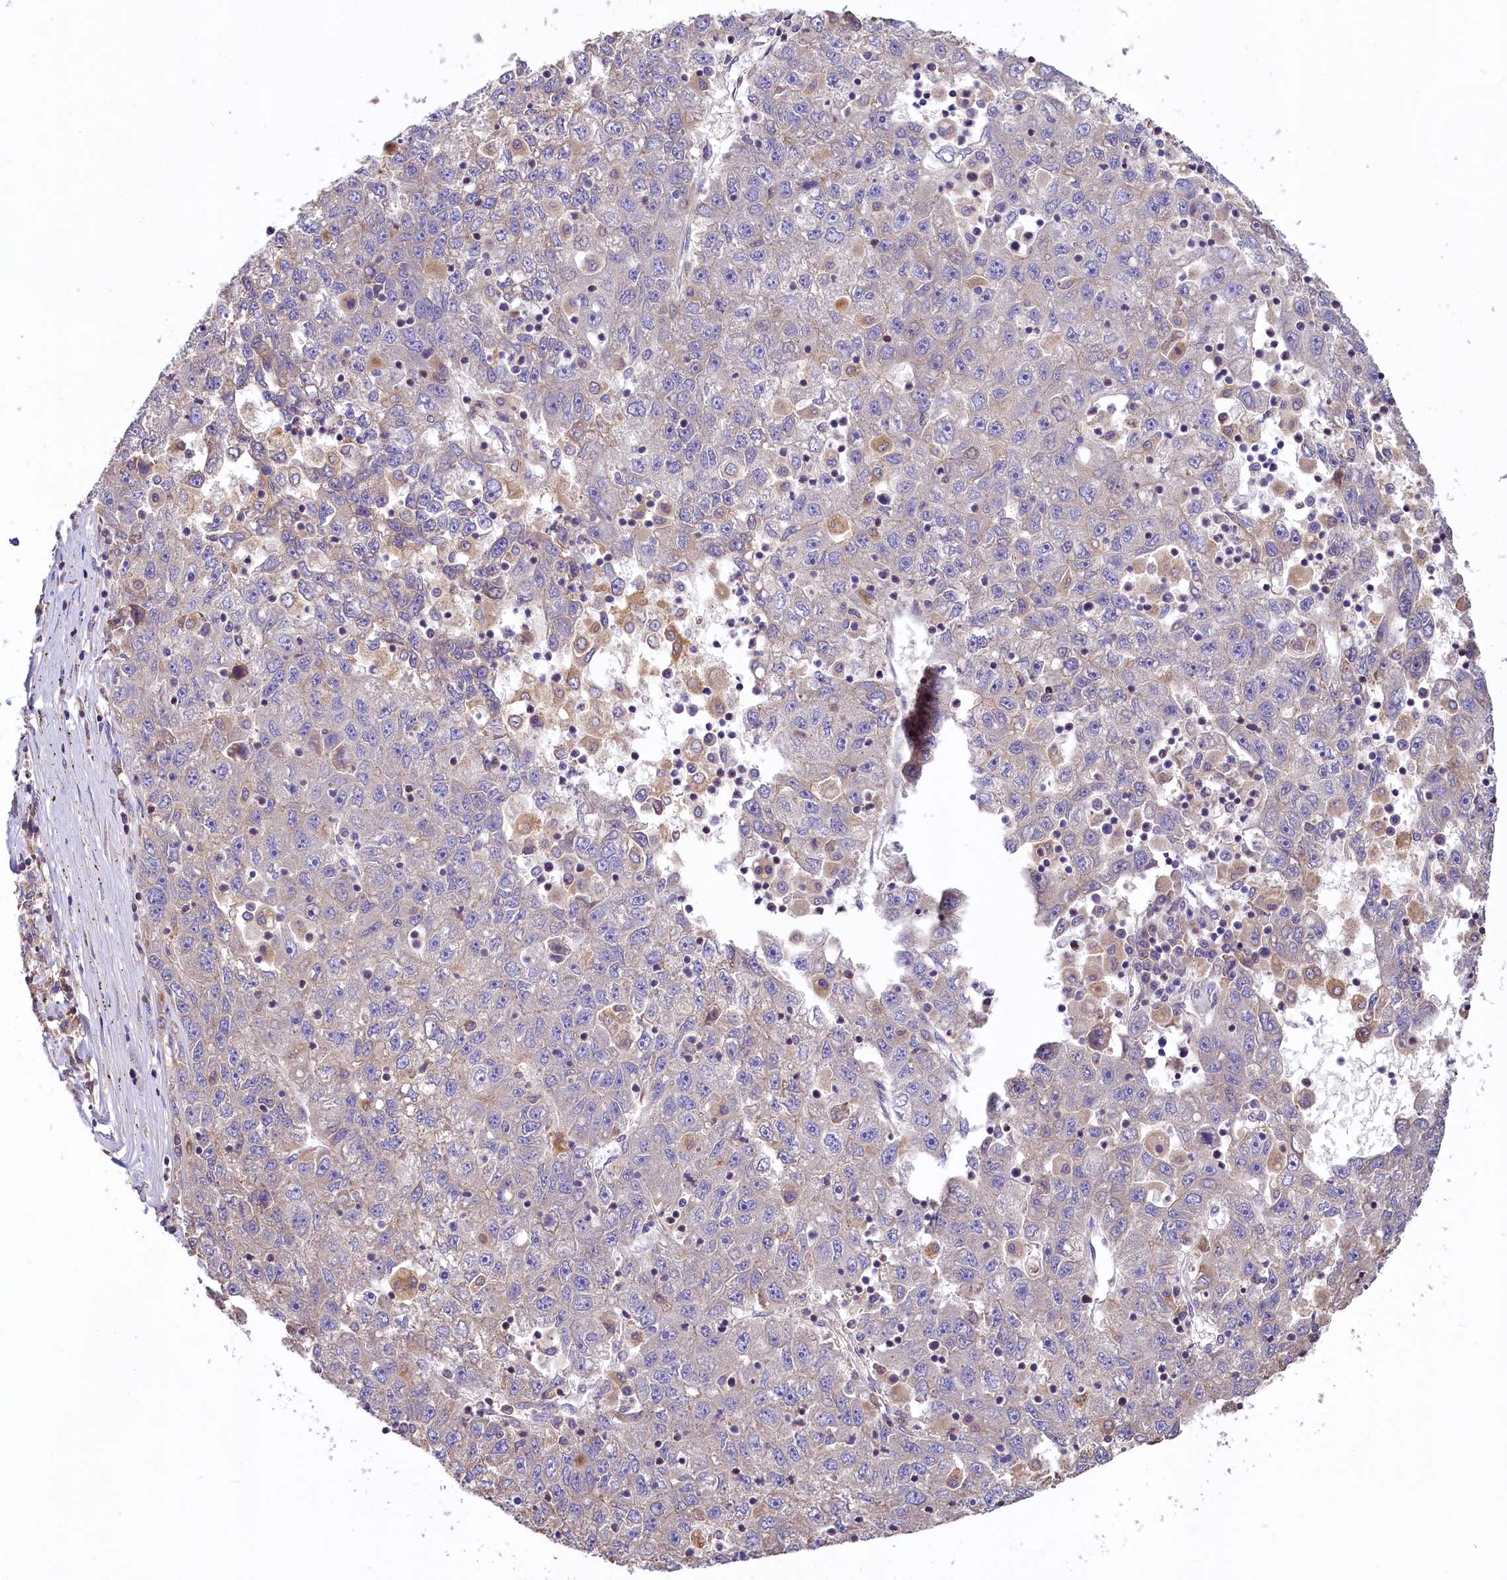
{"staining": {"intensity": "negative", "quantity": "none", "location": "none"}, "tissue": "liver cancer", "cell_type": "Tumor cells", "image_type": "cancer", "snomed": [{"axis": "morphology", "description": "Carcinoma, Hepatocellular, NOS"}, {"axis": "topography", "description": "Liver"}], "caption": "Immunohistochemistry (IHC) image of neoplastic tissue: human hepatocellular carcinoma (liver) stained with DAB displays no significant protein positivity in tumor cells.", "gene": "HPS6", "patient": {"sex": "male", "age": 49}}